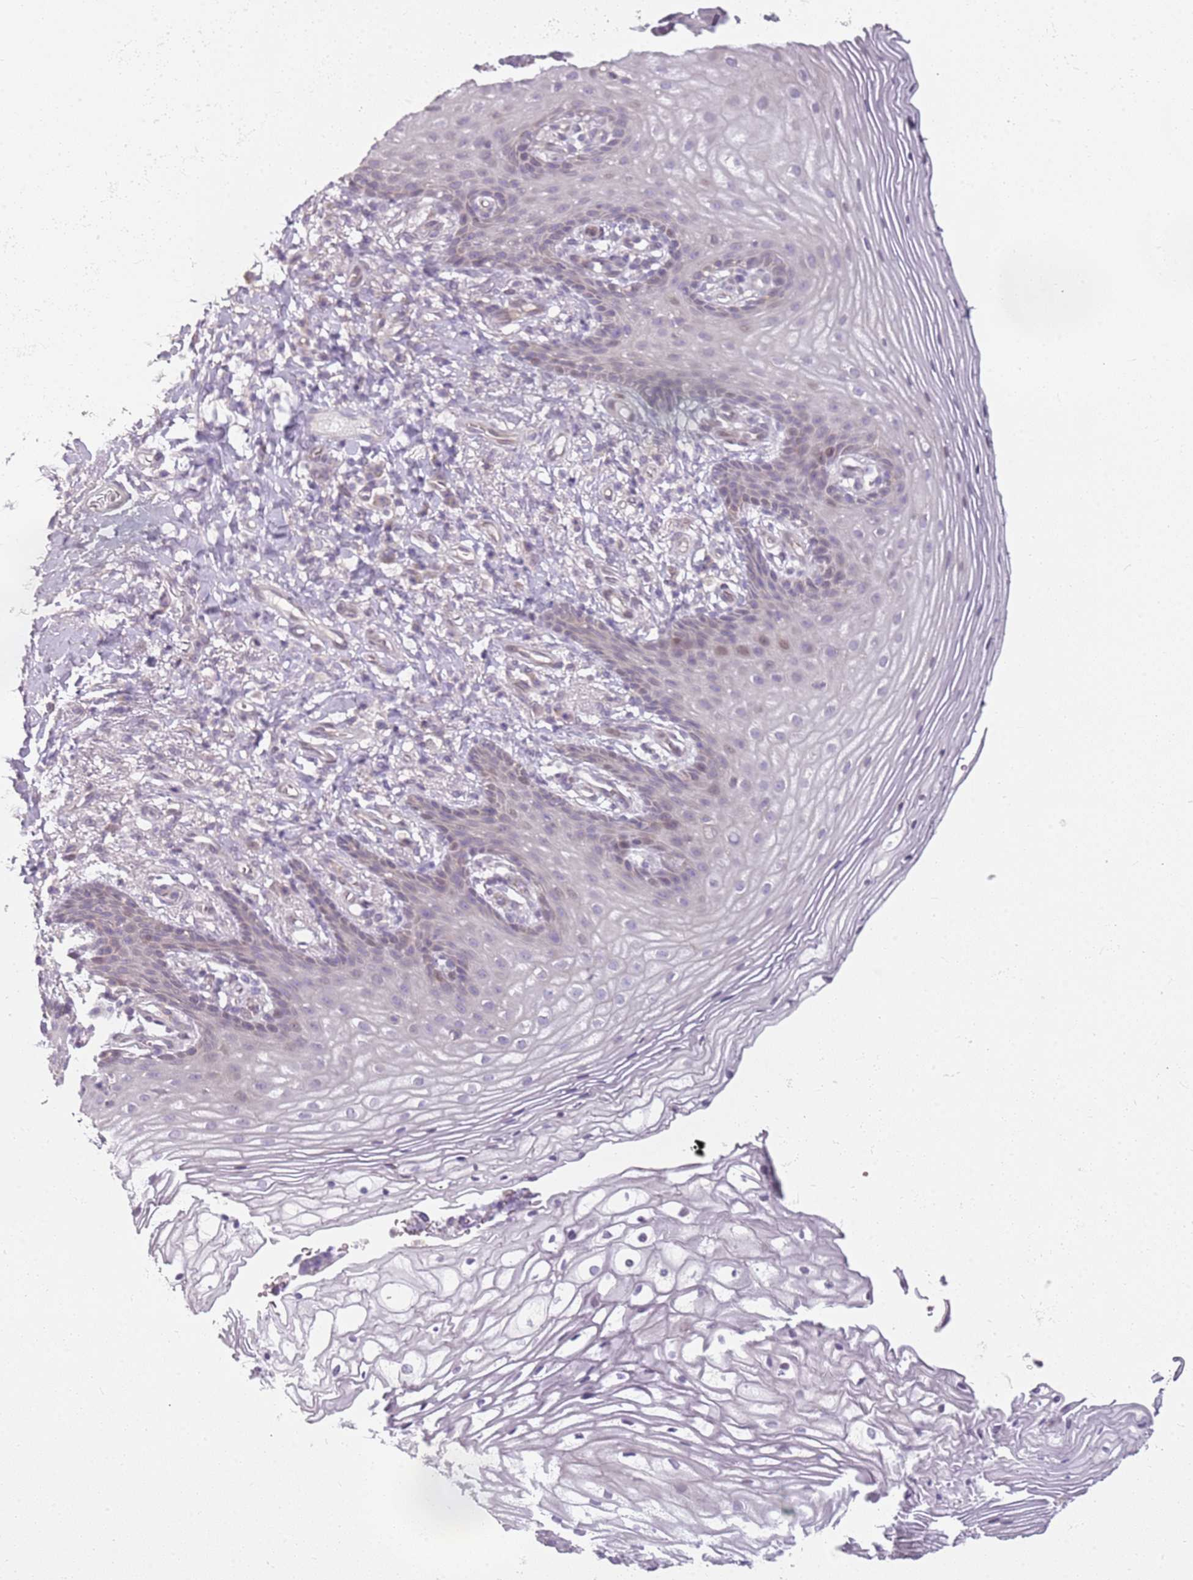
{"staining": {"intensity": "weak", "quantity": "<25%", "location": "cytoplasmic/membranous,nuclear"}, "tissue": "vagina", "cell_type": "Squamous epithelial cells", "image_type": "normal", "snomed": [{"axis": "morphology", "description": "Normal tissue, NOS"}, {"axis": "topography", "description": "Vagina"}], "caption": "The photomicrograph shows no significant expression in squamous epithelial cells of vagina.", "gene": "DEFB116", "patient": {"sex": "female", "age": 60}}